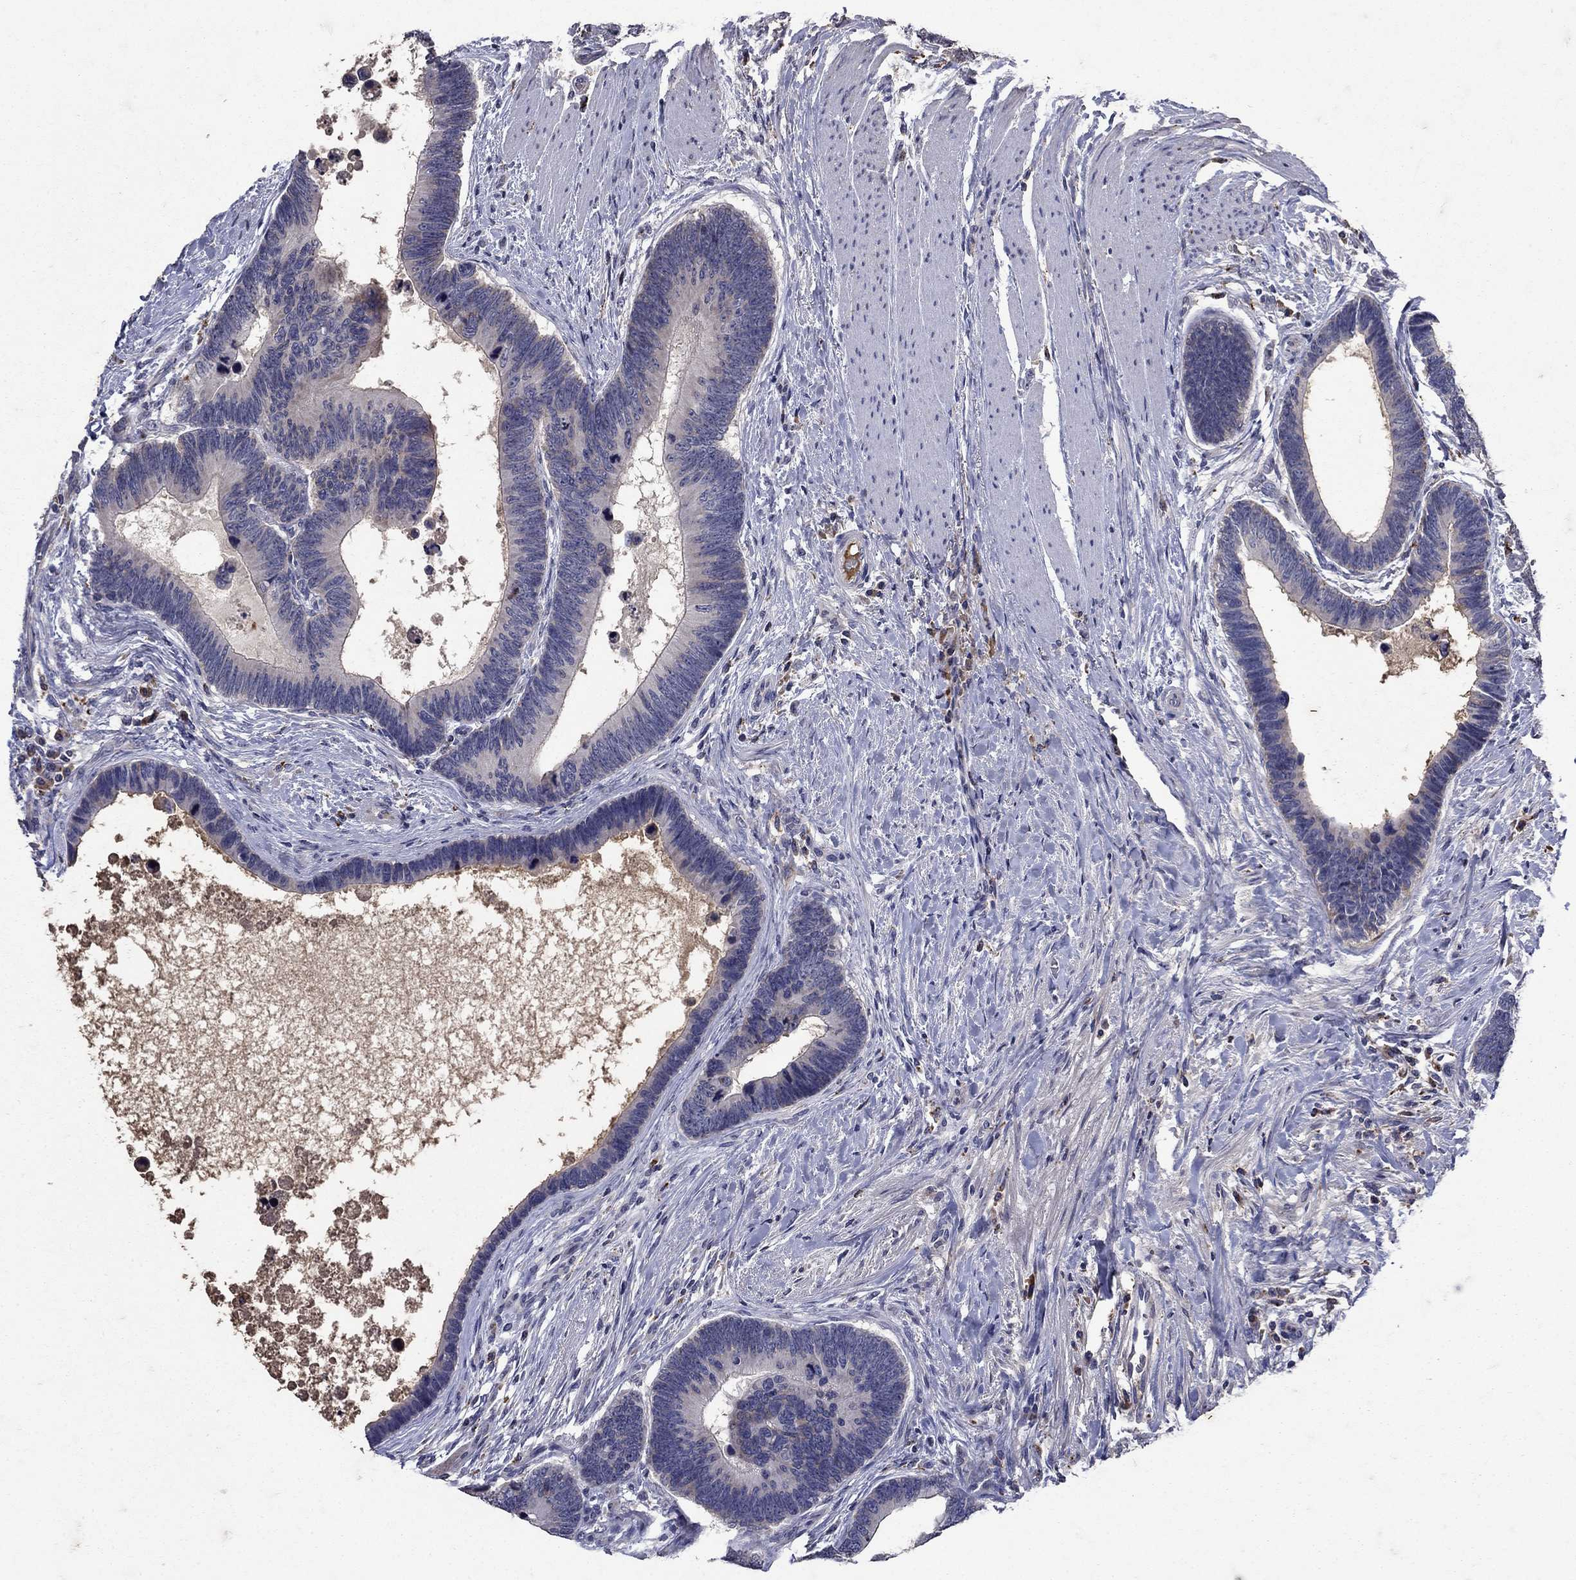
{"staining": {"intensity": "negative", "quantity": "none", "location": "none"}, "tissue": "colorectal cancer", "cell_type": "Tumor cells", "image_type": "cancer", "snomed": [{"axis": "morphology", "description": "Adenocarcinoma, NOS"}, {"axis": "topography", "description": "Colon"}], "caption": "This image is of colorectal cancer (adenocarcinoma) stained with immunohistochemistry to label a protein in brown with the nuclei are counter-stained blue. There is no expression in tumor cells.", "gene": "NPC2", "patient": {"sex": "female", "age": 77}}